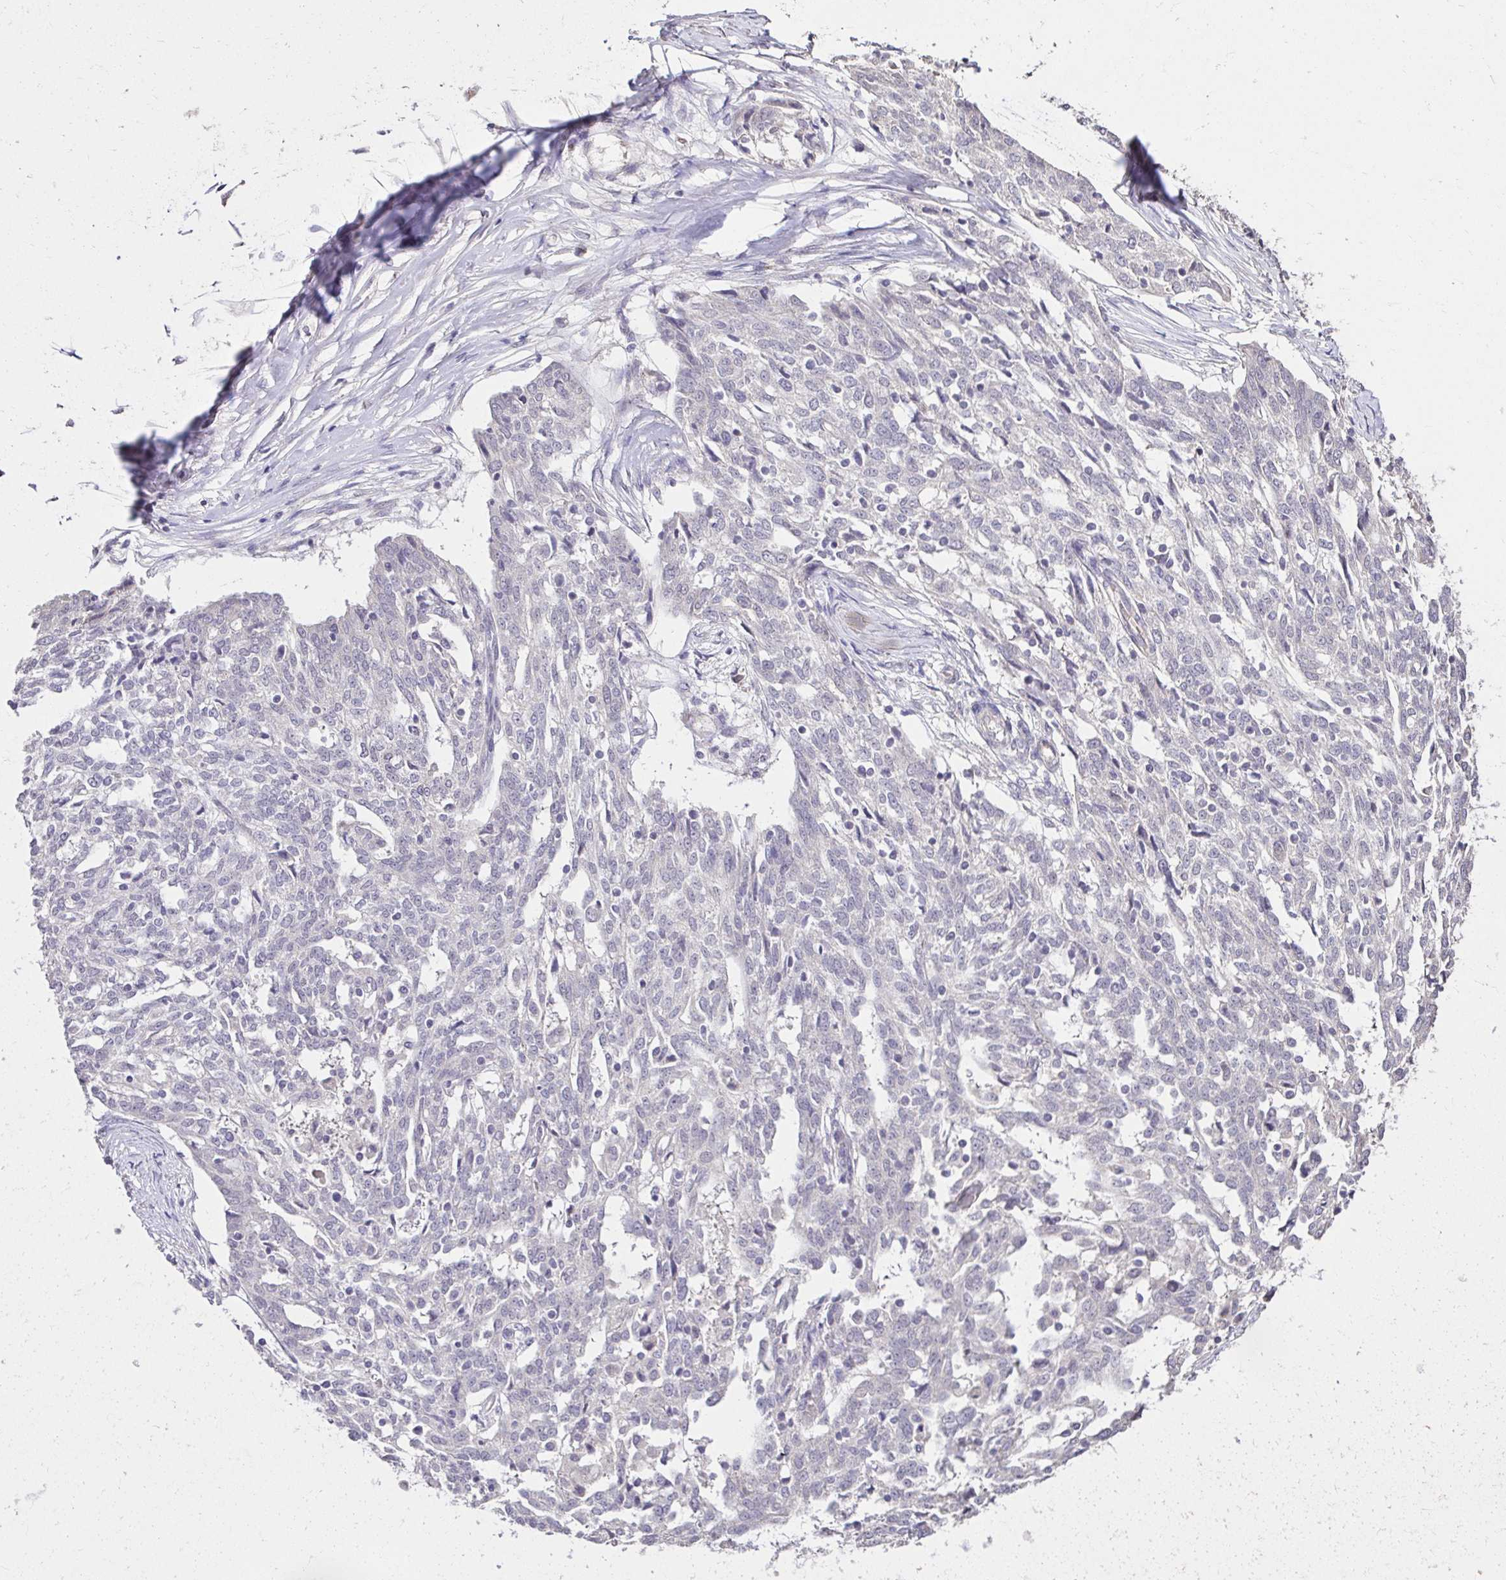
{"staining": {"intensity": "negative", "quantity": "none", "location": "none"}, "tissue": "ovarian cancer", "cell_type": "Tumor cells", "image_type": "cancer", "snomed": [{"axis": "morphology", "description": "Cystadenocarcinoma, serous, NOS"}, {"axis": "topography", "description": "Ovary"}], "caption": "Immunohistochemical staining of ovarian cancer shows no significant staining in tumor cells. (DAB (3,3'-diaminobenzidine) IHC visualized using brightfield microscopy, high magnification).", "gene": "KIAA1210", "patient": {"sex": "female", "age": 67}}